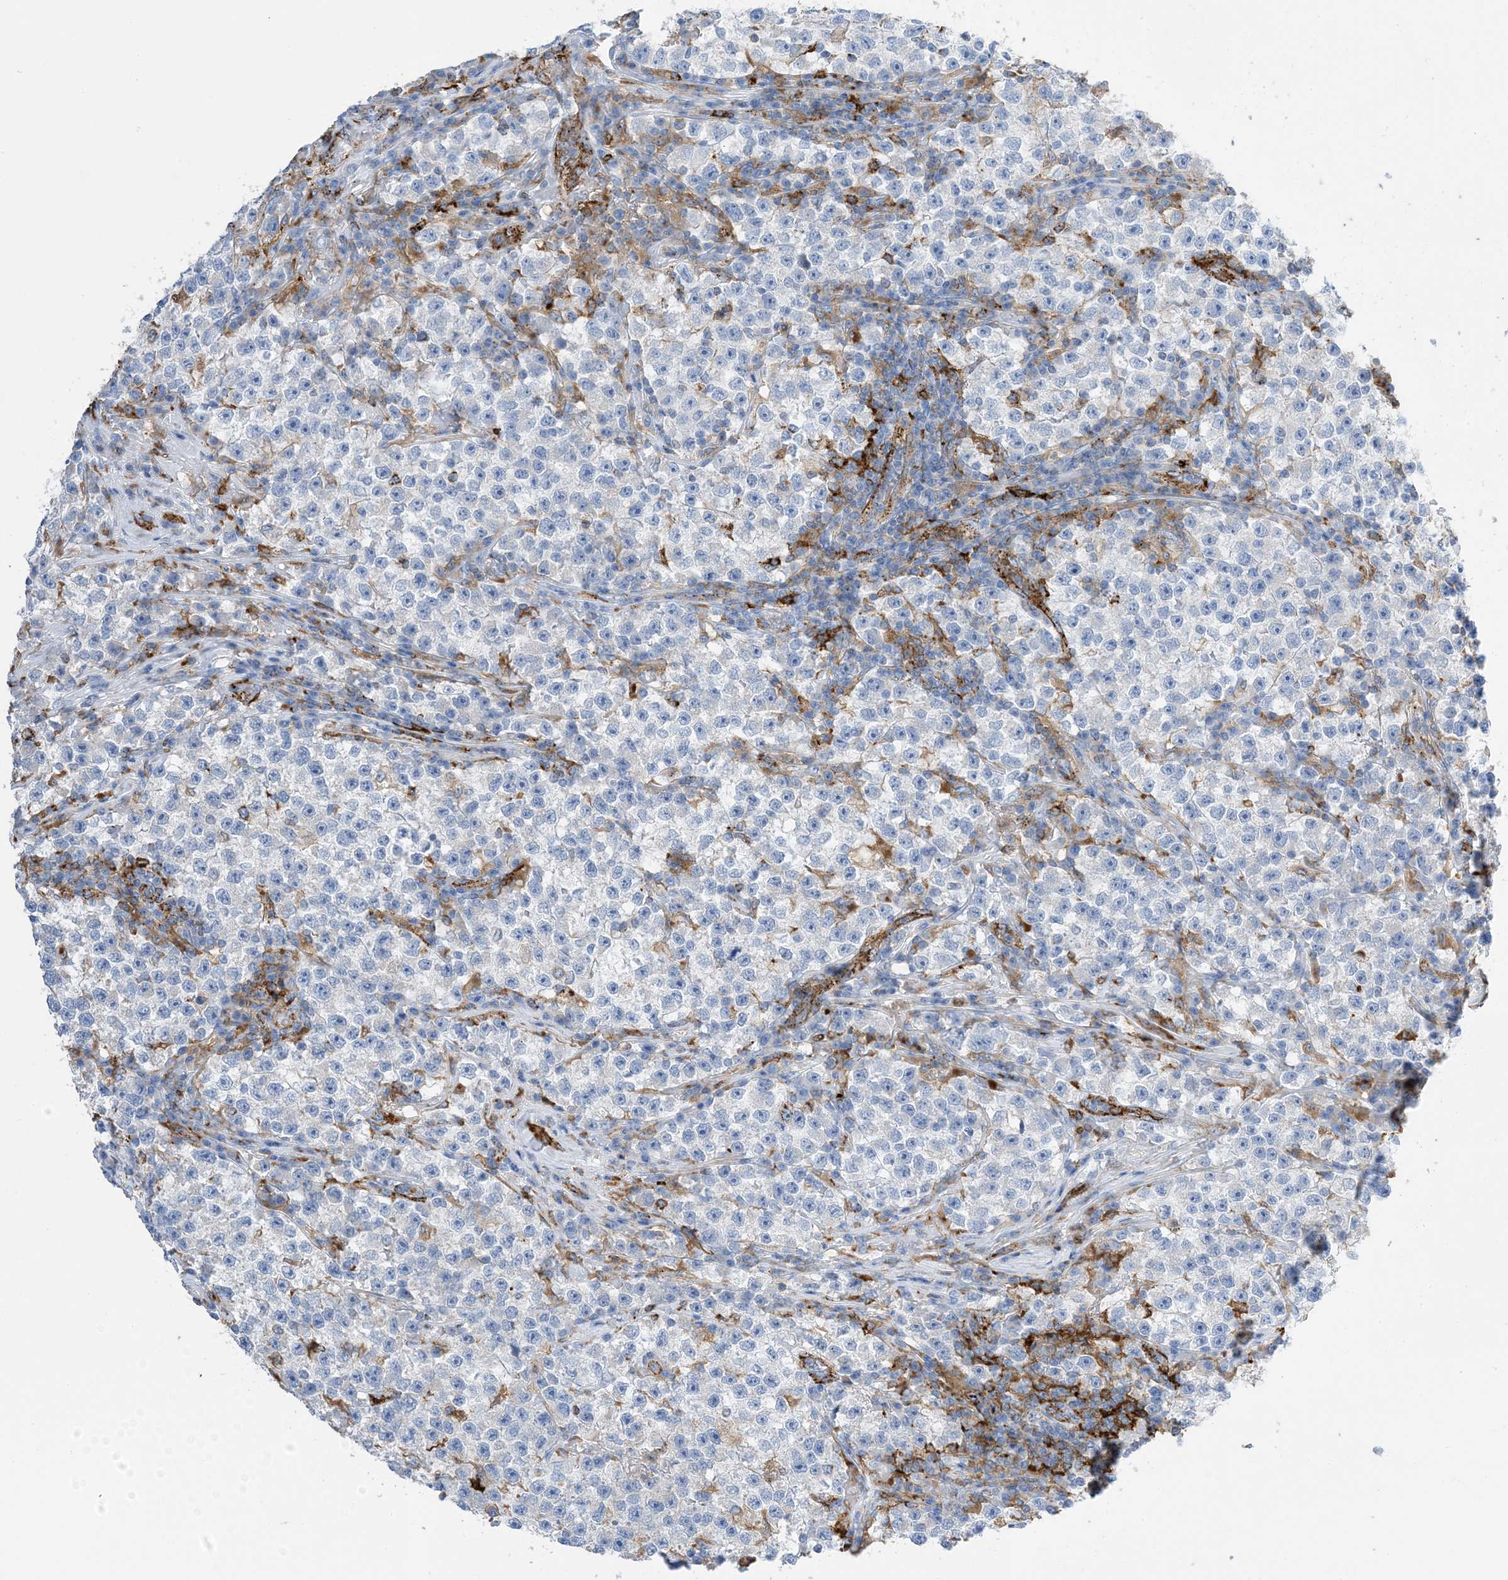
{"staining": {"intensity": "negative", "quantity": "none", "location": "none"}, "tissue": "testis cancer", "cell_type": "Tumor cells", "image_type": "cancer", "snomed": [{"axis": "morphology", "description": "Seminoma, NOS"}, {"axis": "topography", "description": "Testis"}], "caption": "Tumor cells are negative for protein expression in human testis cancer (seminoma).", "gene": "DPH3", "patient": {"sex": "male", "age": 22}}